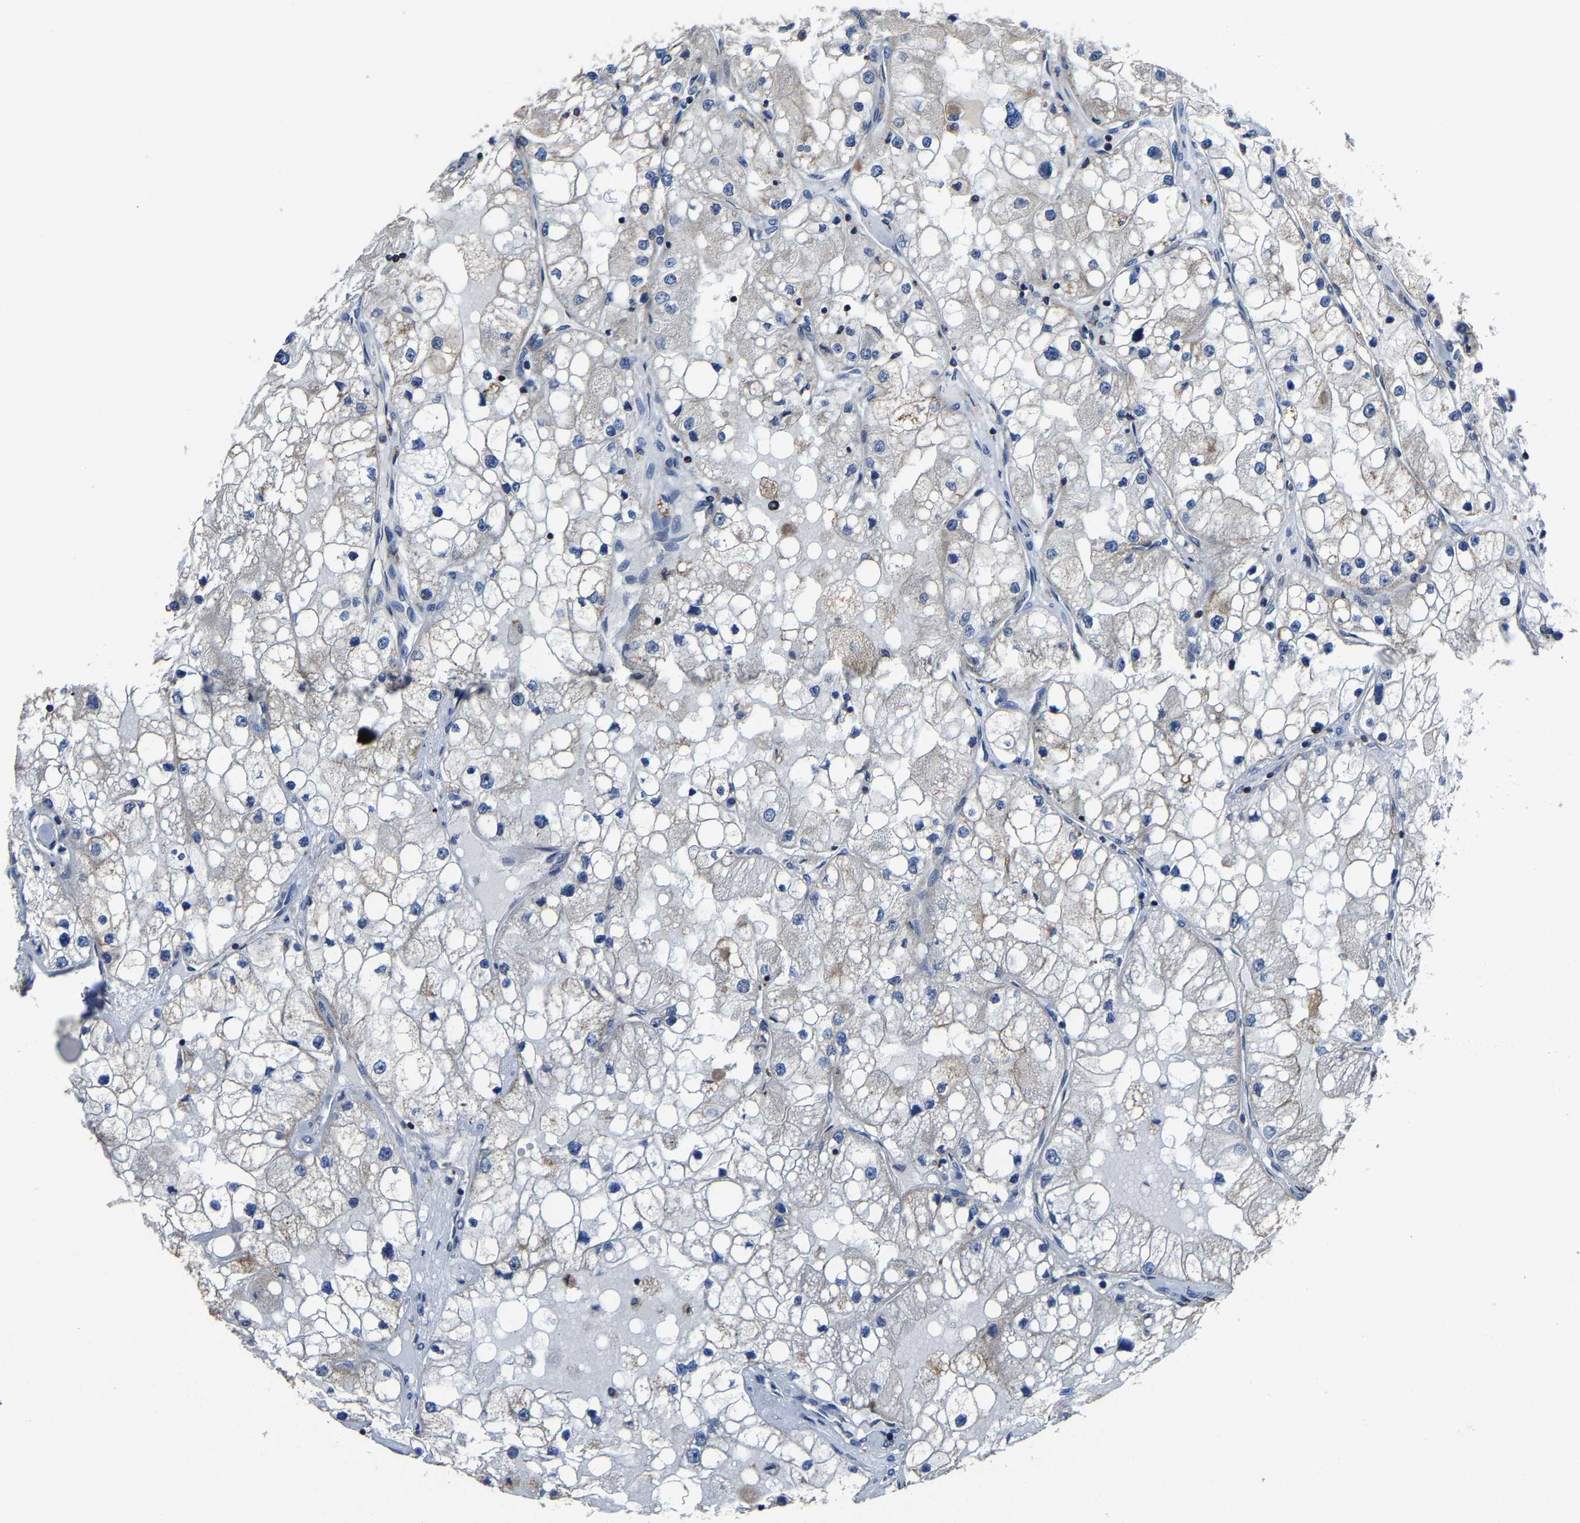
{"staining": {"intensity": "weak", "quantity": "<25%", "location": "cytoplasmic/membranous"}, "tissue": "renal cancer", "cell_type": "Tumor cells", "image_type": "cancer", "snomed": [{"axis": "morphology", "description": "Adenocarcinoma, NOS"}, {"axis": "topography", "description": "Kidney"}], "caption": "IHC of renal adenocarcinoma displays no expression in tumor cells.", "gene": "AGK", "patient": {"sex": "male", "age": 68}}